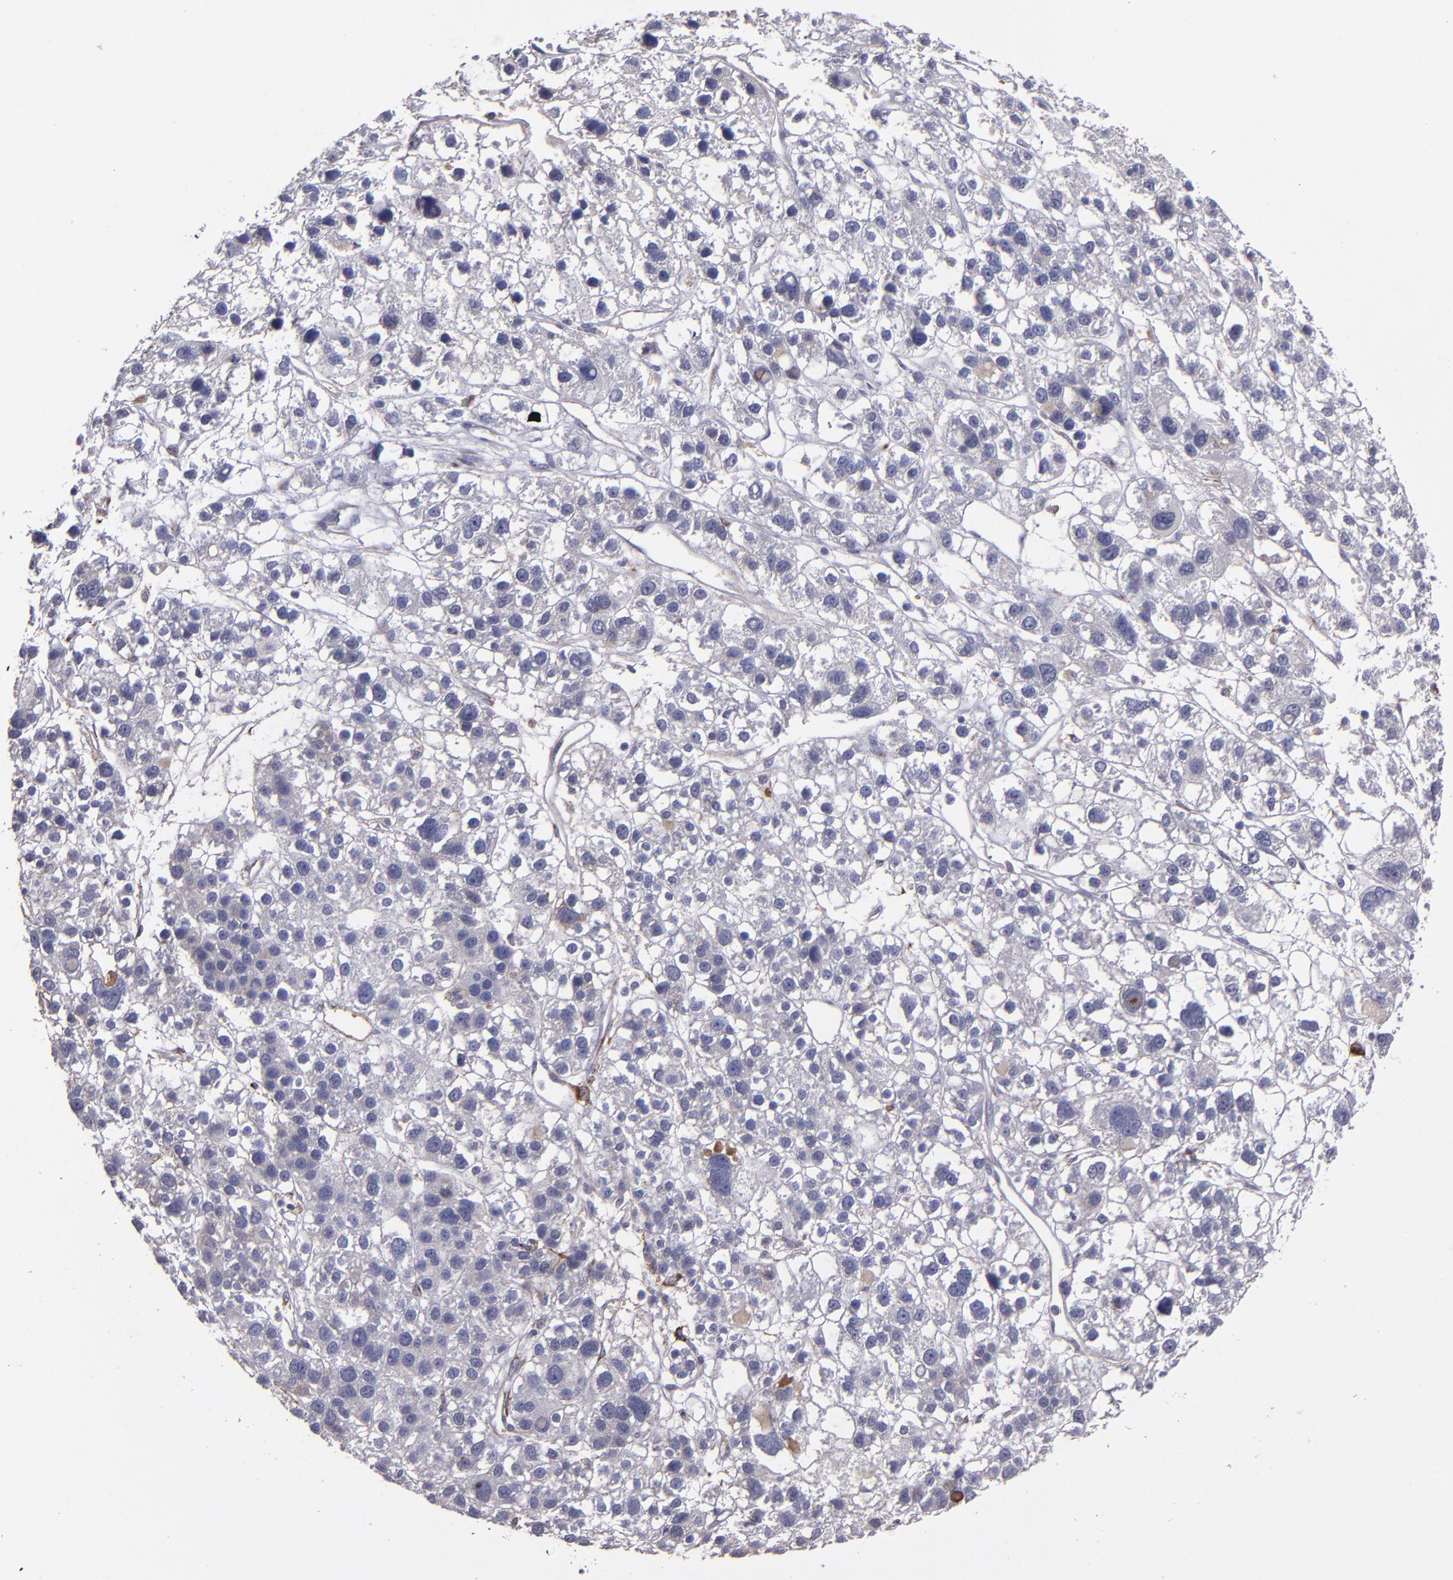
{"staining": {"intensity": "negative", "quantity": "none", "location": "none"}, "tissue": "liver cancer", "cell_type": "Tumor cells", "image_type": "cancer", "snomed": [{"axis": "morphology", "description": "Carcinoma, Hepatocellular, NOS"}, {"axis": "topography", "description": "Liver"}], "caption": "High magnification brightfield microscopy of liver cancer (hepatocellular carcinoma) stained with DAB (3,3'-diaminobenzidine) (brown) and counterstained with hematoxylin (blue): tumor cells show no significant expression. The staining was performed using DAB (3,3'-diaminobenzidine) to visualize the protein expression in brown, while the nuclei were stained in blue with hematoxylin (Magnification: 20x).", "gene": "MASP1", "patient": {"sex": "female", "age": 85}}